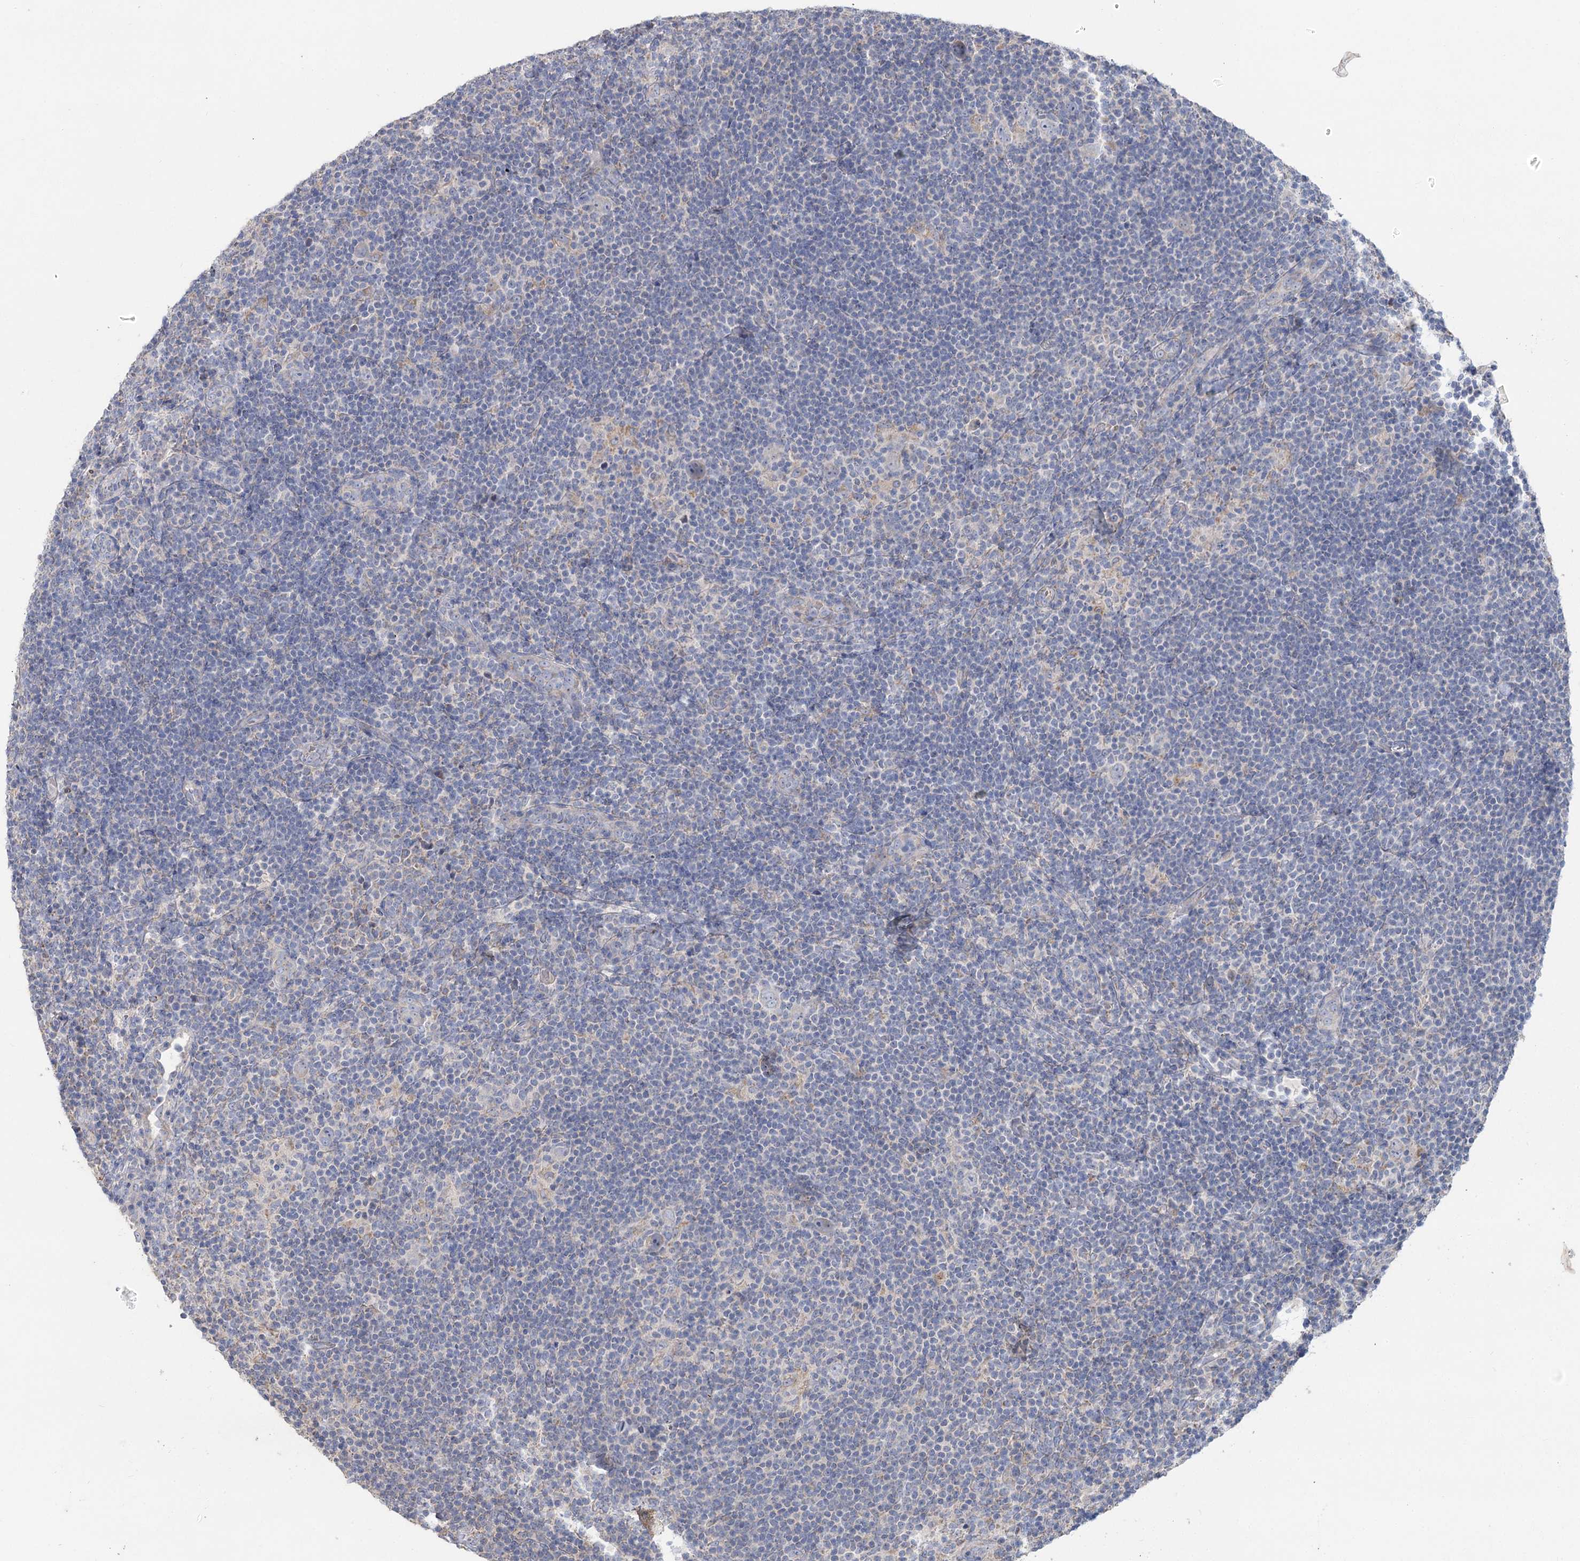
{"staining": {"intensity": "weak", "quantity": "<25%", "location": "cytoplasmic/membranous"}, "tissue": "lymphoma", "cell_type": "Tumor cells", "image_type": "cancer", "snomed": [{"axis": "morphology", "description": "Hodgkin's disease, NOS"}, {"axis": "topography", "description": "Lymph node"}], "caption": "Tumor cells are negative for protein expression in human lymphoma. (Brightfield microscopy of DAB (3,3'-diaminobenzidine) immunohistochemistry at high magnification).", "gene": "TMEM187", "patient": {"sex": "female", "age": 57}}